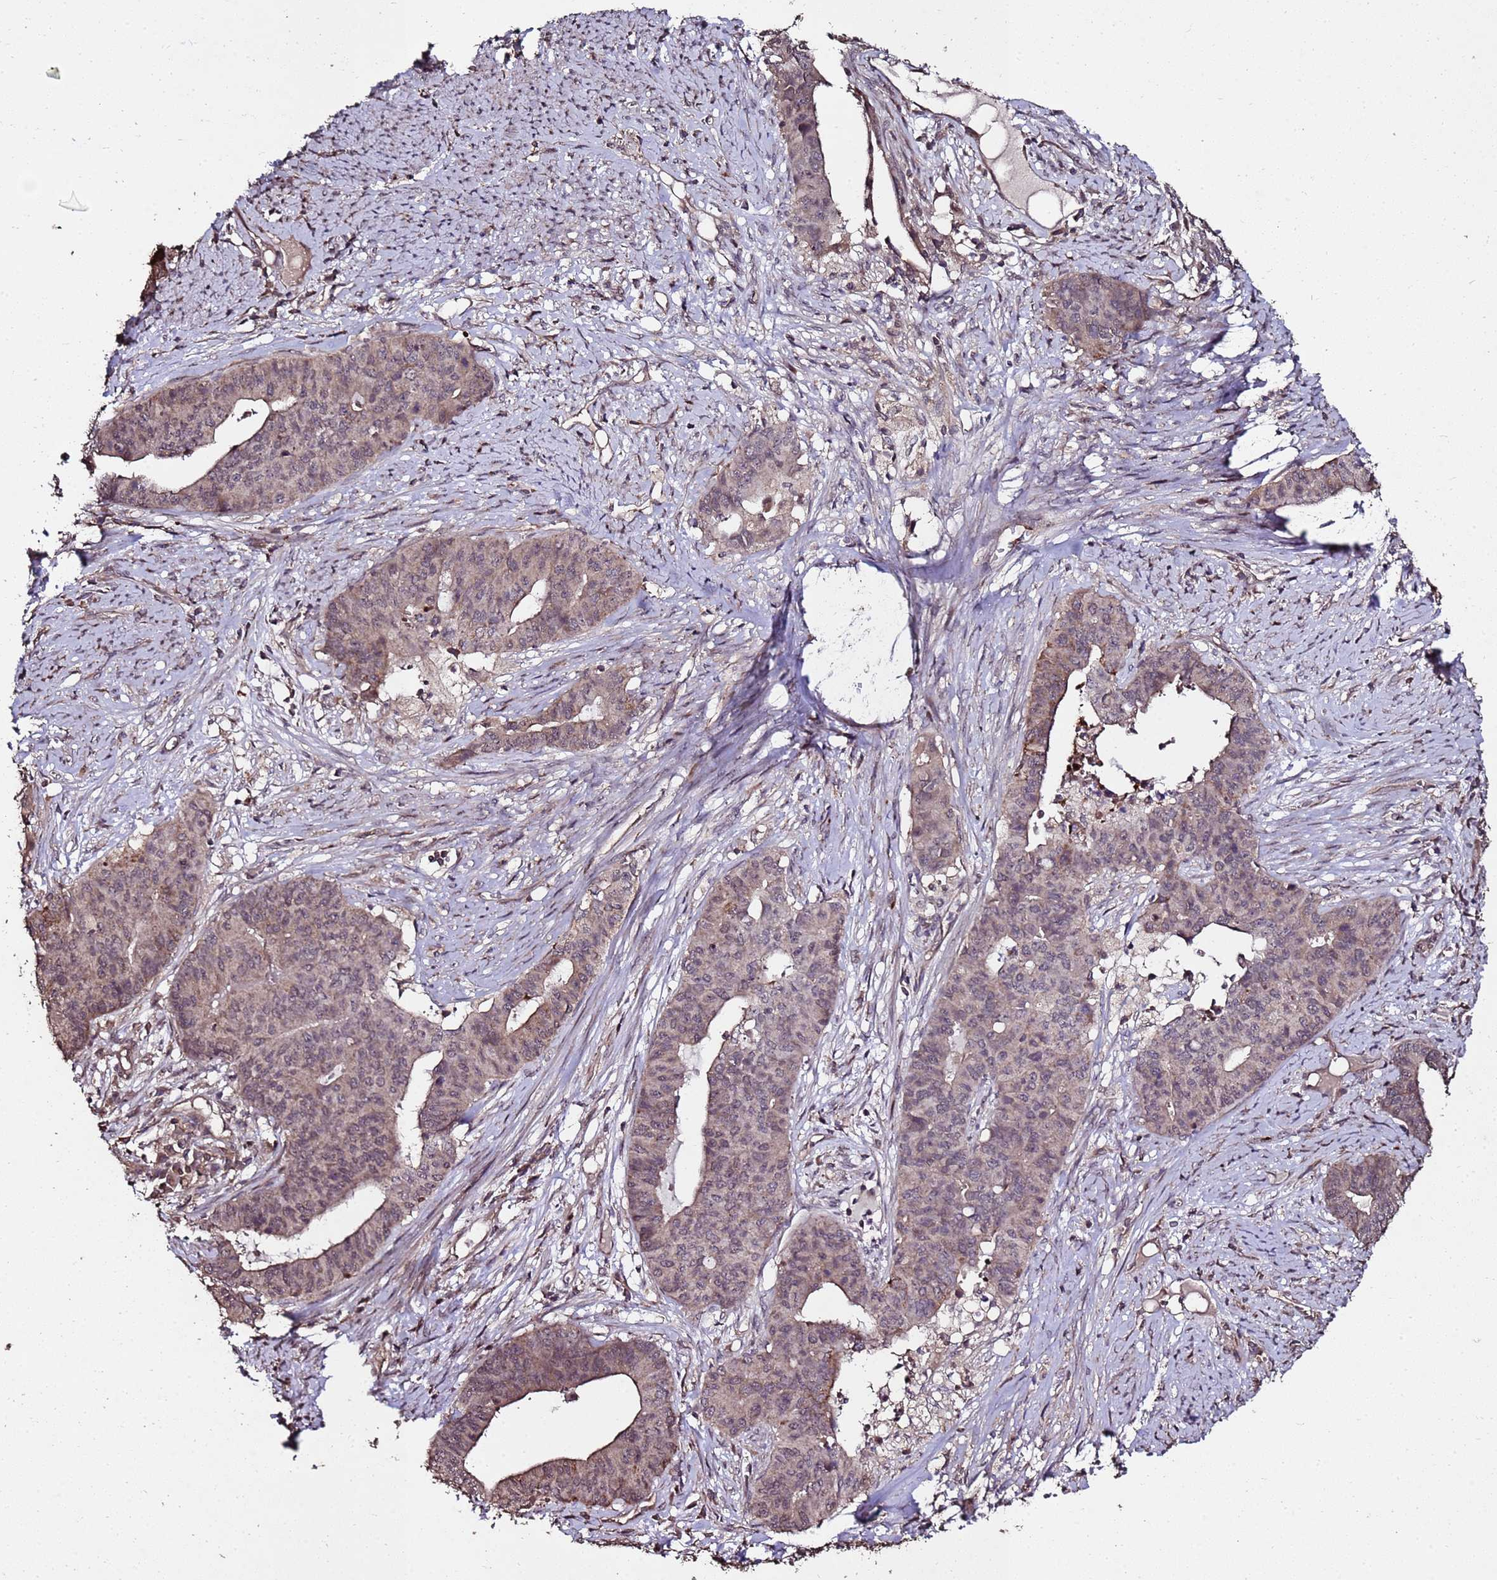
{"staining": {"intensity": "weak", "quantity": ">75%", "location": "cytoplasmic/membranous,nuclear"}, "tissue": "endometrial cancer", "cell_type": "Tumor cells", "image_type": "cancer", "snomed": [{"axis": "morphology", "description": "Adenocarcinoma, NOS"}, {"axis": "topography", "description": "Endometrium"}], "caption": "The micrograph shows immunohistochemical staining of endometrial cancer (adenocarcinoma). There is weak cytoplasmic/membranous and nuclear expression is seen in about >75% of tumor cells.", "gene": "PRODH", "patient": {"sex": "female", "age": 59}}